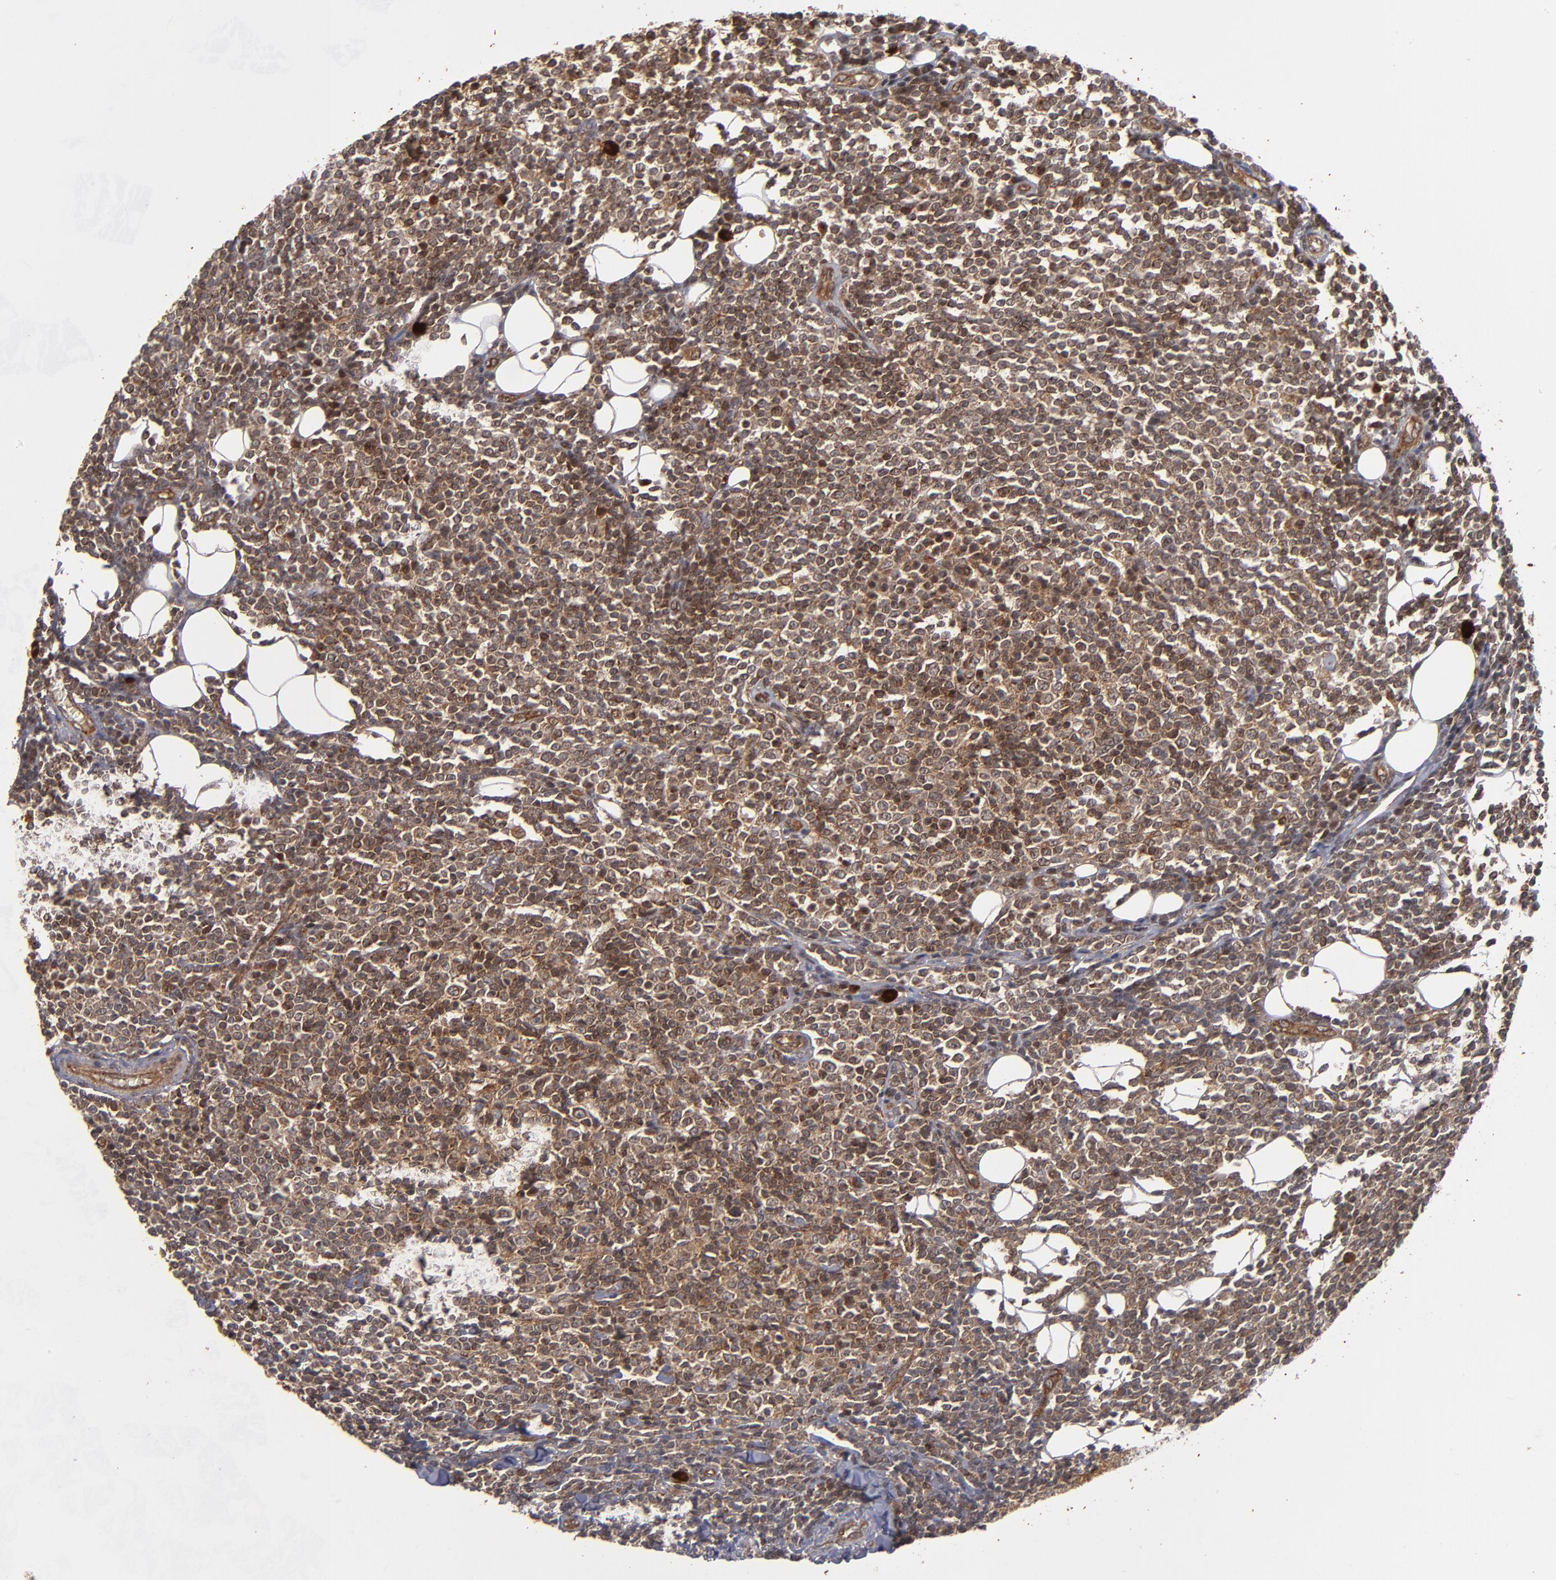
{"staining": {"intensity": "moderate", "quantity": ">75%", "location": "cytoplasmic/membranous"}, "tissue": "lymphoma", "cell_type": "Tumor cells", "image_type": "cancer", "snomed": [{"axis": "morphology", "description": "Malignant lymphoma, non-Hodgkin's type, Low grade"}, {"axis": "topography", "description": "Soft tissue"}], "caption": "IHC staining of lymphoma, which shows medium levels of moderate cytoplasmic/membranous staining in approximately >75% of tumor cells indicating moderate cytoplasmic/membranous protein expression. The staining was performed using DAB (brown) for protein detection and nuclei were counterstained in hematoxylin (blue).", "gene": "BDKRB1", "patient": {"sex": "male", "age": 92}}